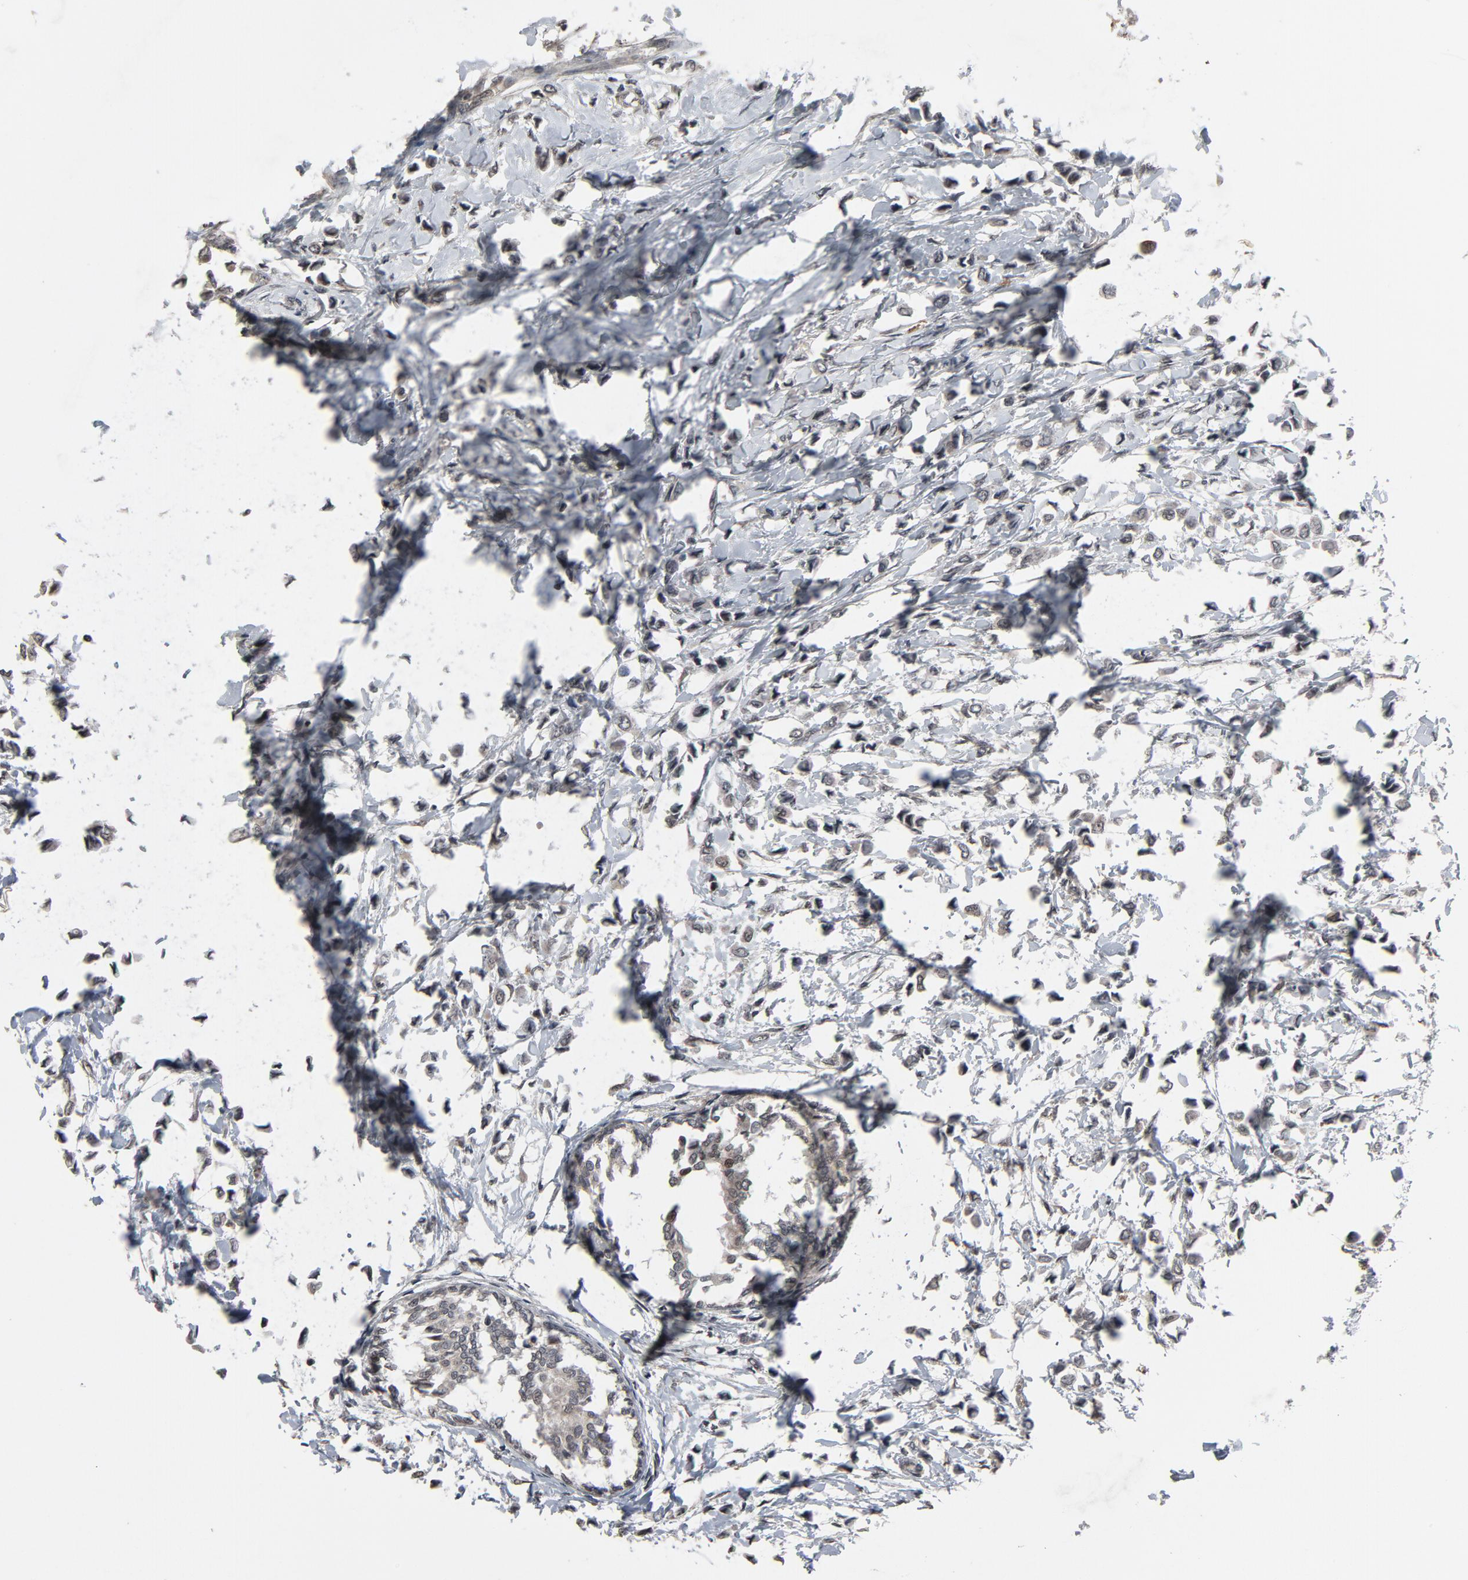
{"staining": {"intensity": "weak", "quantity": "<25%", "location": "cytoplasmic/membranous,nuclear"}, "tissue": "breast cancer", "cell_type": "Tumor cells", "image_type": "cancer", "snomed": [{"axis": "morphology", "description": "Lobular carcinoma"}, {"axis": "topography", "description": "Breast"}], "caption": "This photomicrograph is of lobular carcinoma (breast) stained with IHC to label a protein in brown with the nuclei are counter-stained blue. There is no staining in tumor cells.", "gene": "POM121", "patient": {"sex": "female", "age": 51}}